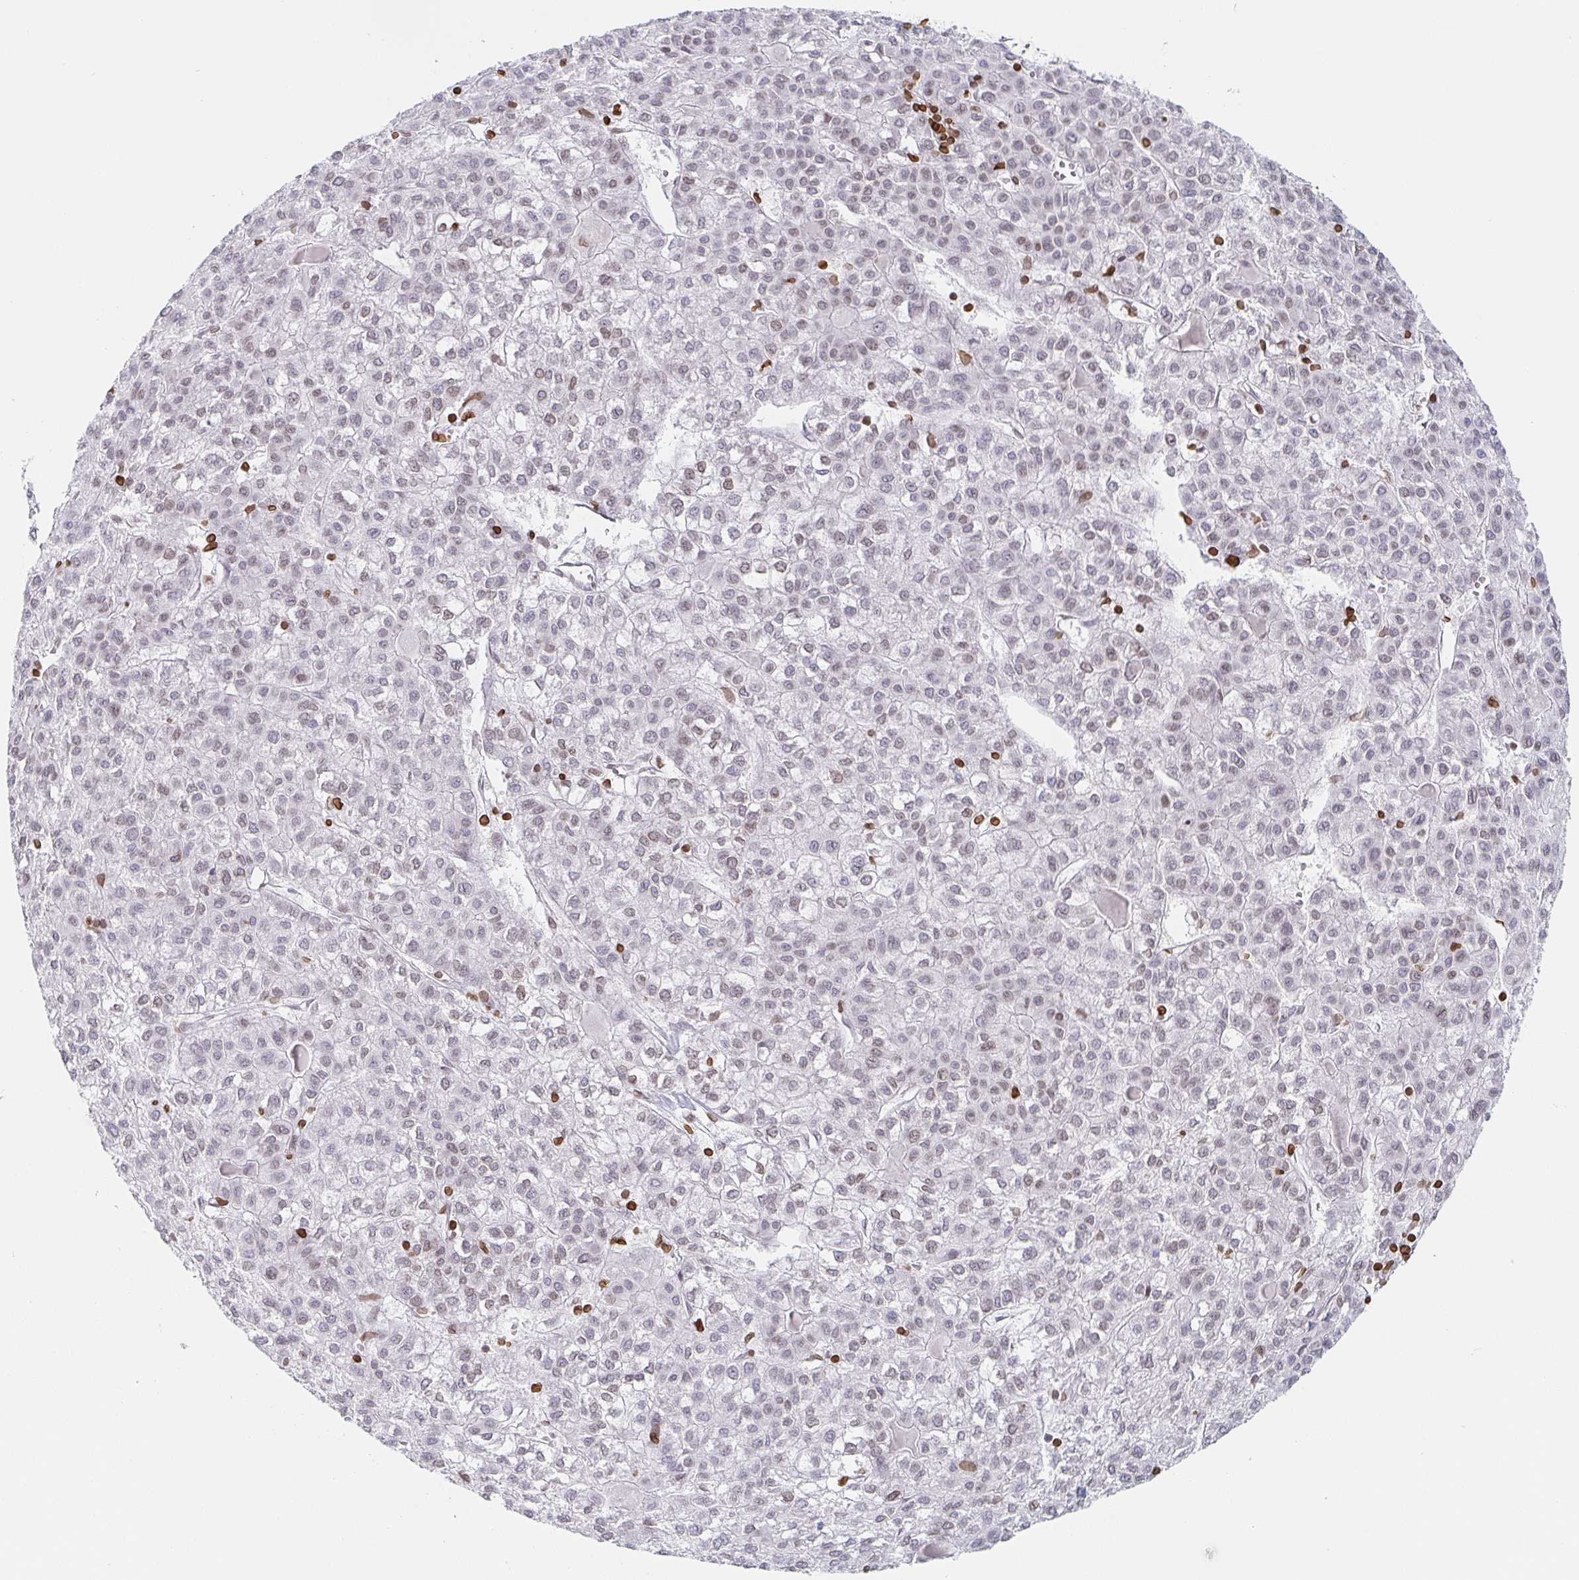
{"staining": {"intensity": "weak", "quantity": "<25%", "location": "cytoplasmic/membranous,nuclear"}, "tissue": "liver cancer", "cell_type": "Tumor cells", "image_type": "cancer", "snomed": [{"axis": "morphology", "description": "Carcinoma, Hepatocellular, NOS"}, {"axis": "topography", "description": "Liver"}], "caption": "Immunohistochemistry of human hepatocellular carcinoma (liver) reveals no positivity in tumor cells. The staining is performed using DAB (3,3'-diaminobenzidine) brown chromogen with nuclei counter-stained in using hematoxylin.", "gene": "BTBD7", "patient": {"sex": "female", "age": 43}}